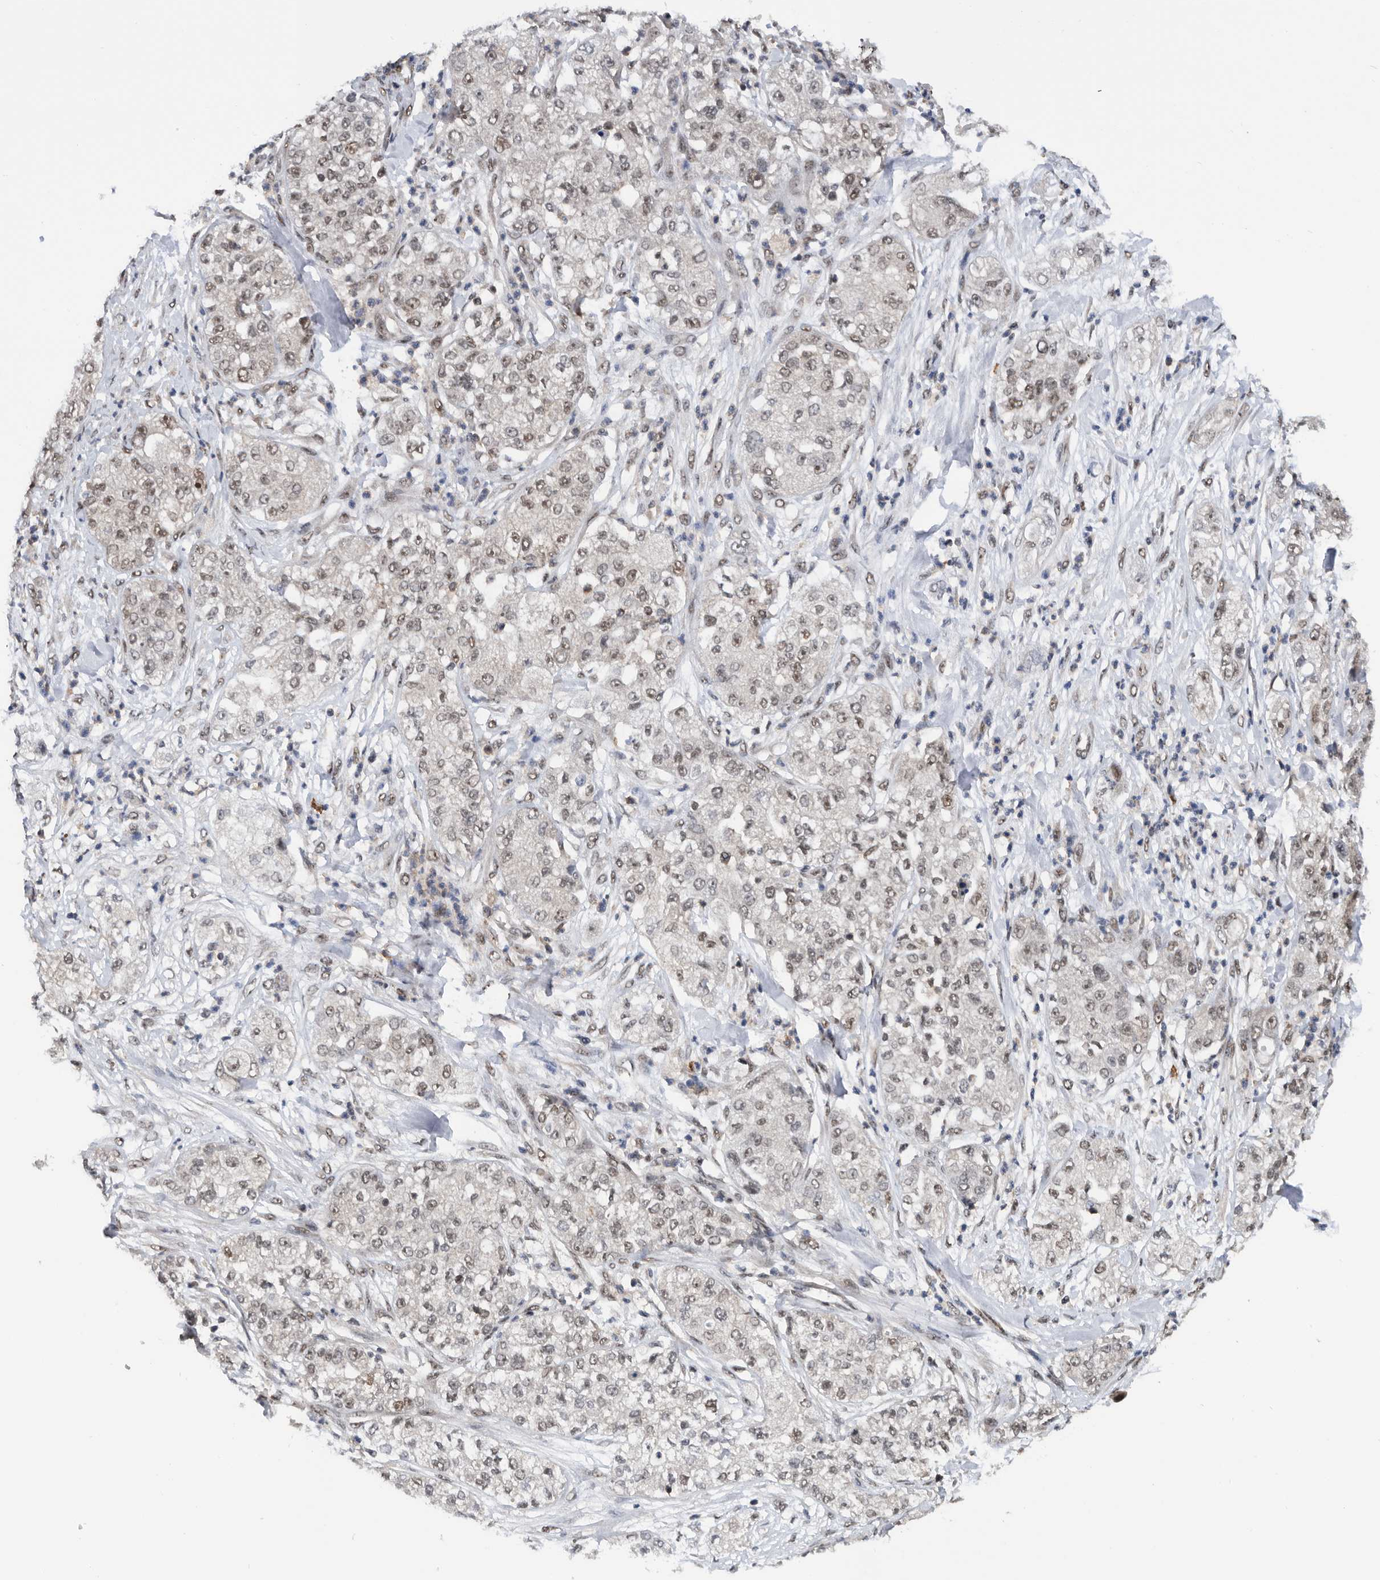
{"staining": {"intensity": "weak", "quantity": ">75%", "location": "nuclear"}, "tissue": "pancreatic cancer", "cell_type": "Tumor cells", "image_type": "cancer", "snomed": [{"axis": "morphology", "description": "Adenocarcinoma, NOS"}, {"axis": "topography", "description": "Pancreas"}], "caption": "An image showing weak nuclear staining in approximately >75% of tumor cells in adenocarcinoma (pancreatic), as visualized by brown immunohistochemical staining.", "gene": "ZNF260", "patient": {"sex": "female", "age": 78}}